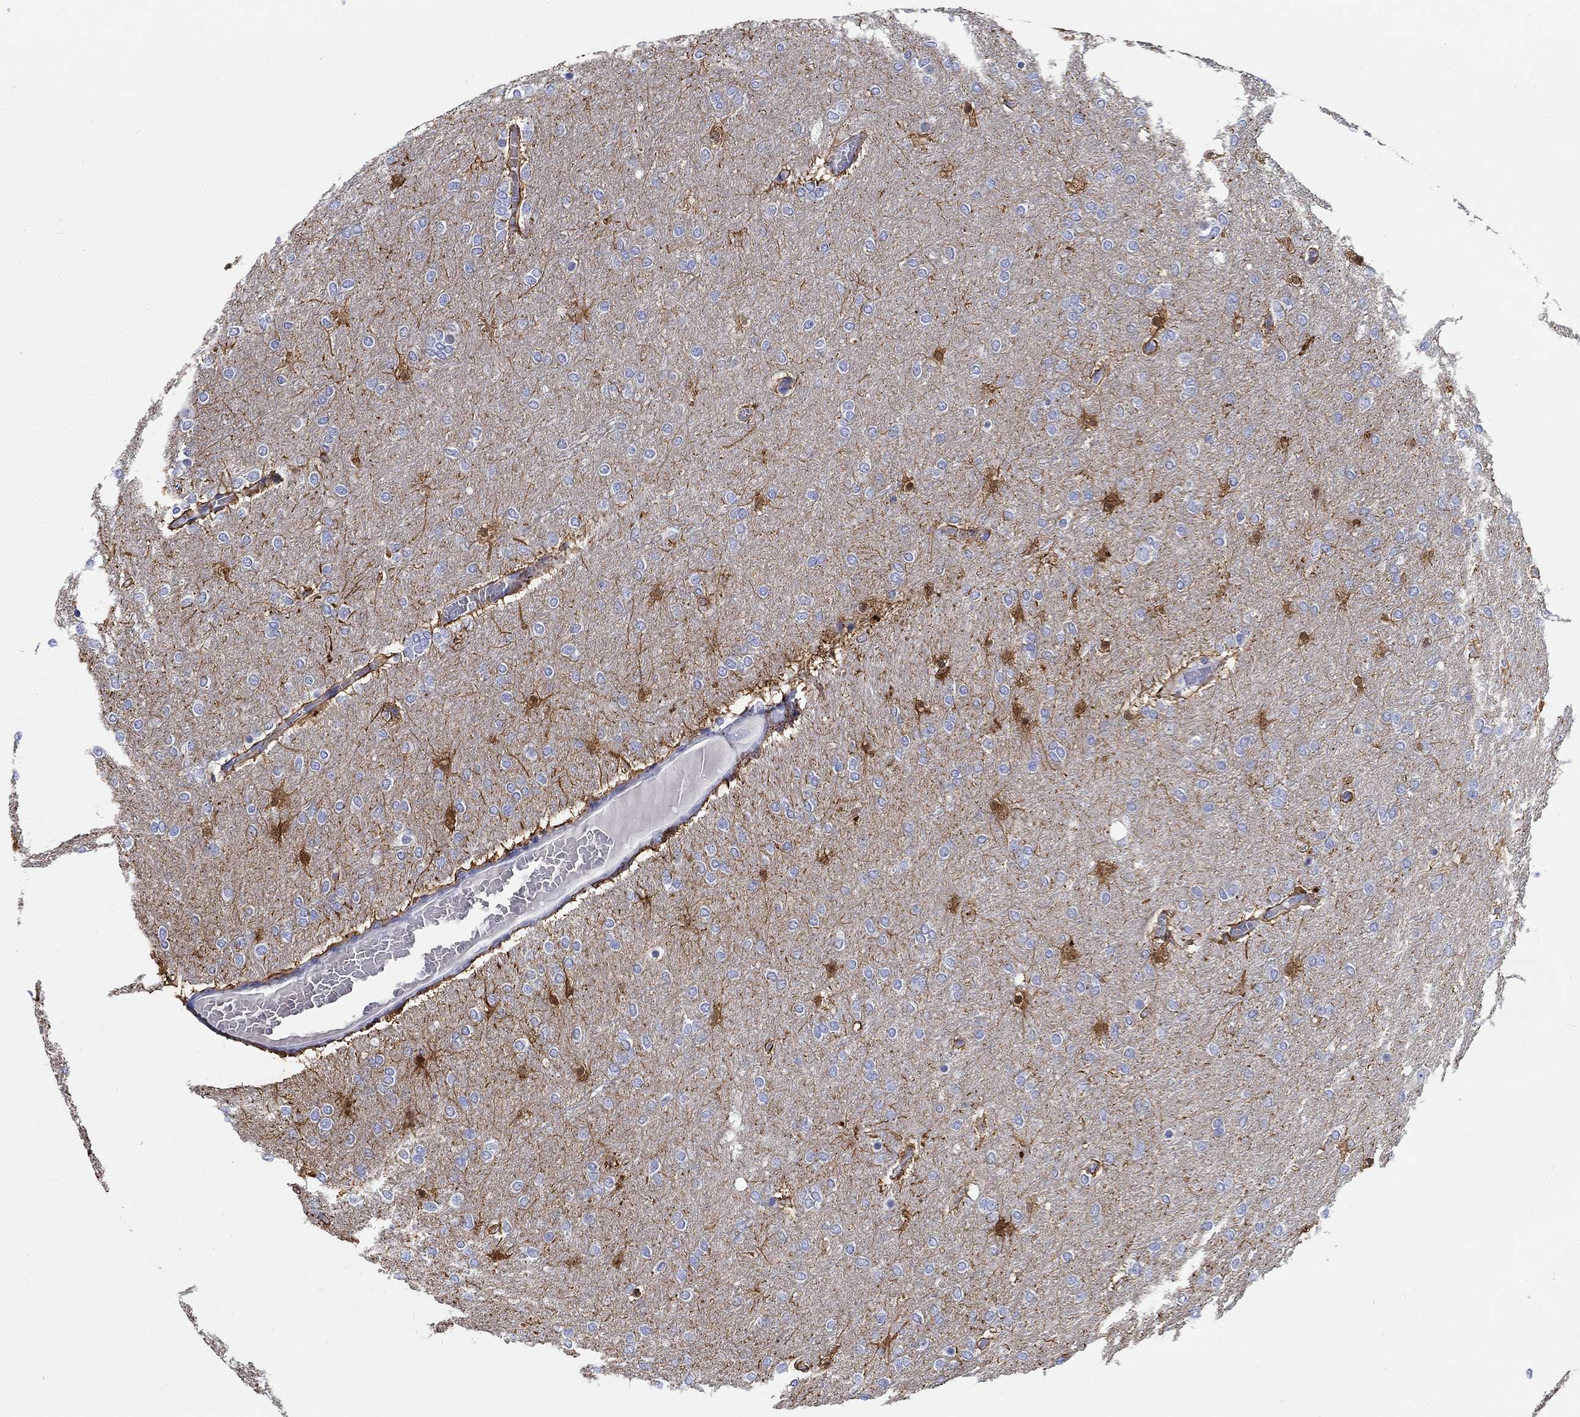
{"staining": {"intensity": "strong", "quantity": "<25%", "location": "cytoplasmic/membranous"}, "tissue": "glioma", "cell_type": "Tumor cells", "image_type": "cancer", "snomed": [{"axis": "morphology", "description": "Glioma, malignant, High grade"}, {"axis": "topography", "description": "Brain"}], "caption": "A medium amount of strong cytoplasmic/membranous expression is seen in about <25% of tumor cells in malignant high-grade glioma tissue.", "gene": "FBXO2", "patient": {"sex": "female", "age": 61}}